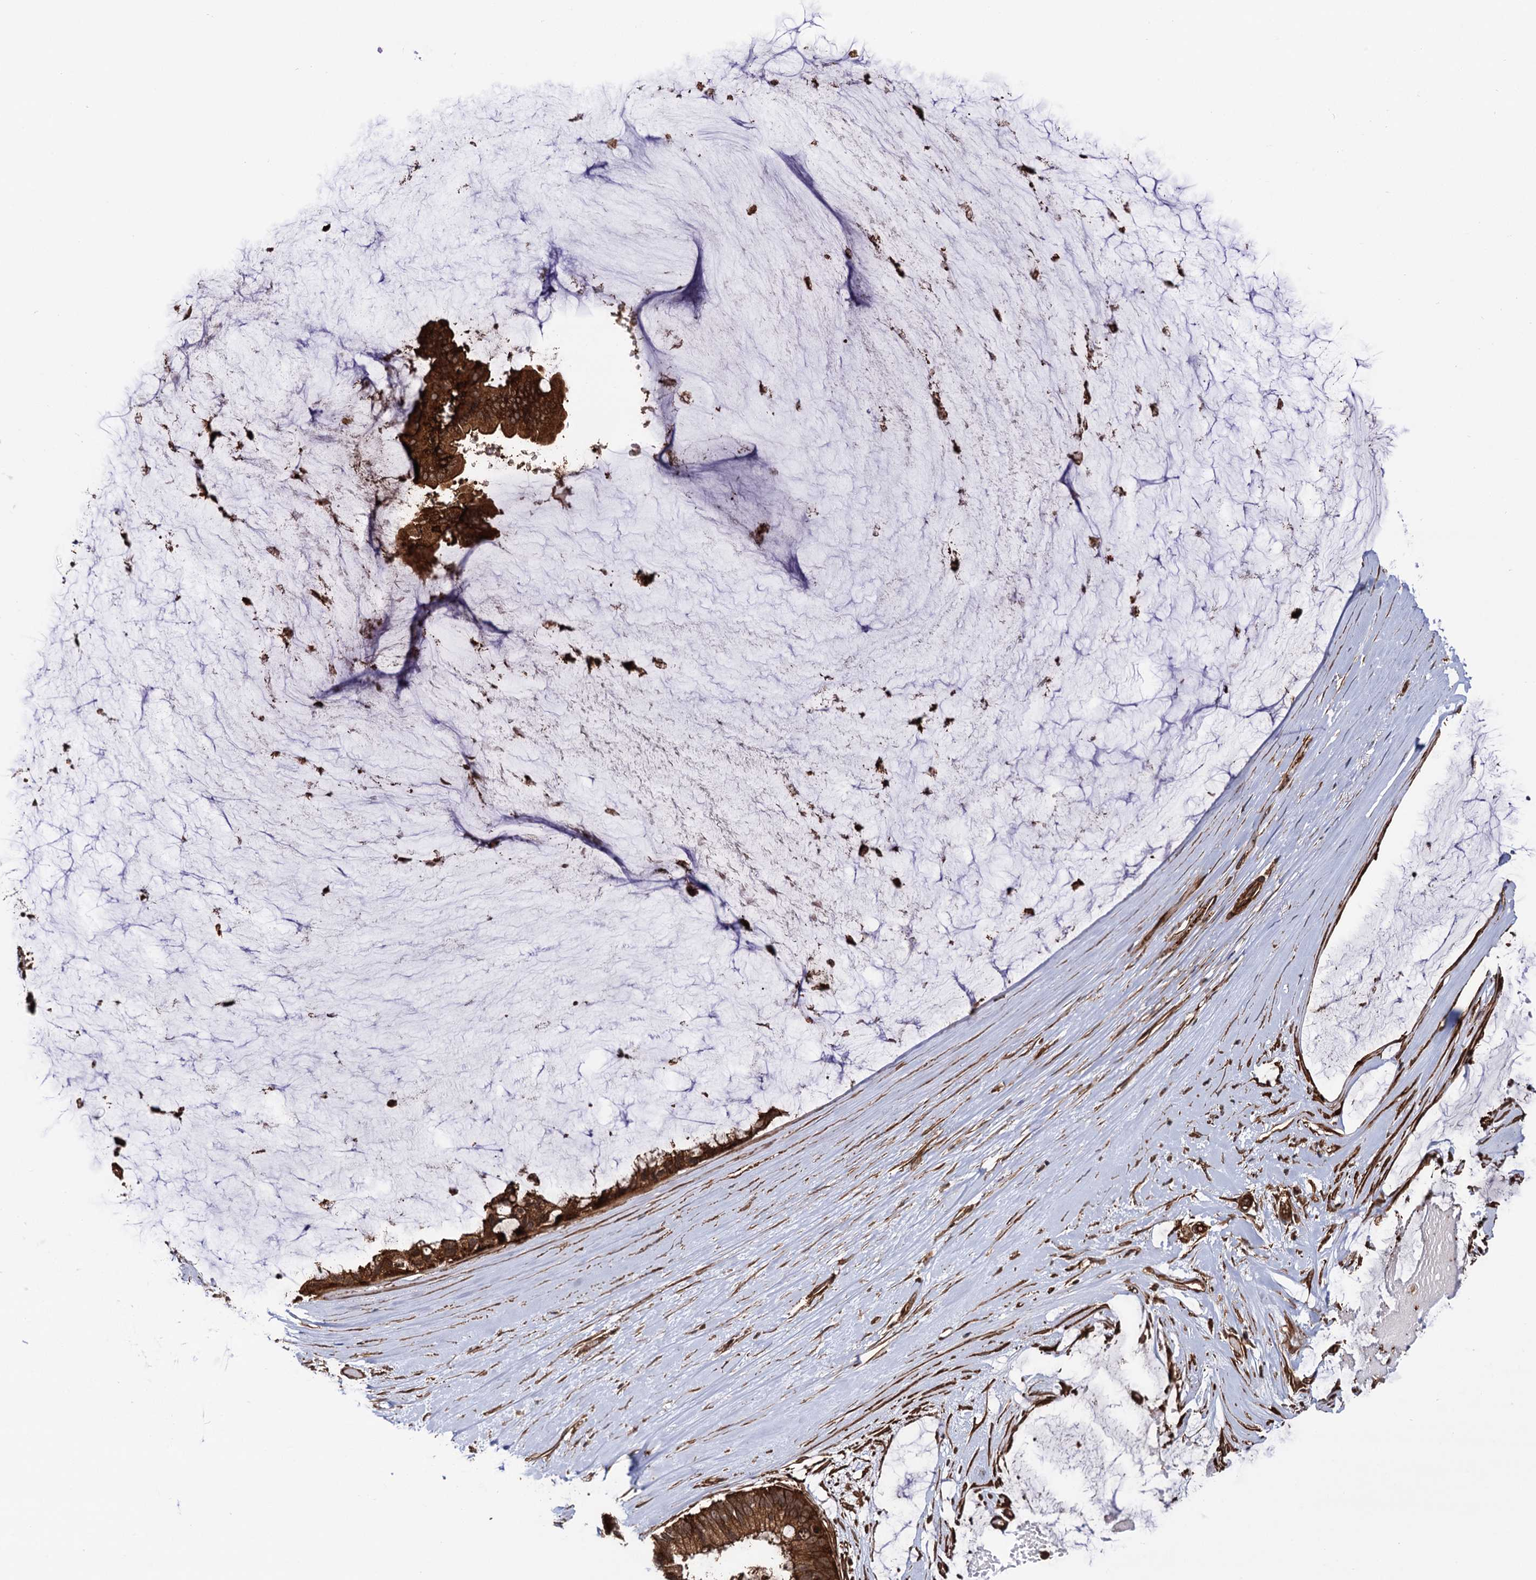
{"staining": {"intensity": "strong", "quantity": ">75%", "location": "cytoplasmic/membranous"}, "tissue": "ovarian cancer", "cell_type": "Tumor cells", "image_type": "cancer", "snomed": [{"axis": "morphology", "description": "Cystadenocarcinoma, mucinous, NOS"}, {"axis": "topography", "description": "Ovary"}], "caption": "A brown stain shows strong cytoplasmic/membranous expression of a protein in human ovarian cancer tumor cells.", "gene": "ATP8B4", "patient": {"sex": "female", "age": 39}}